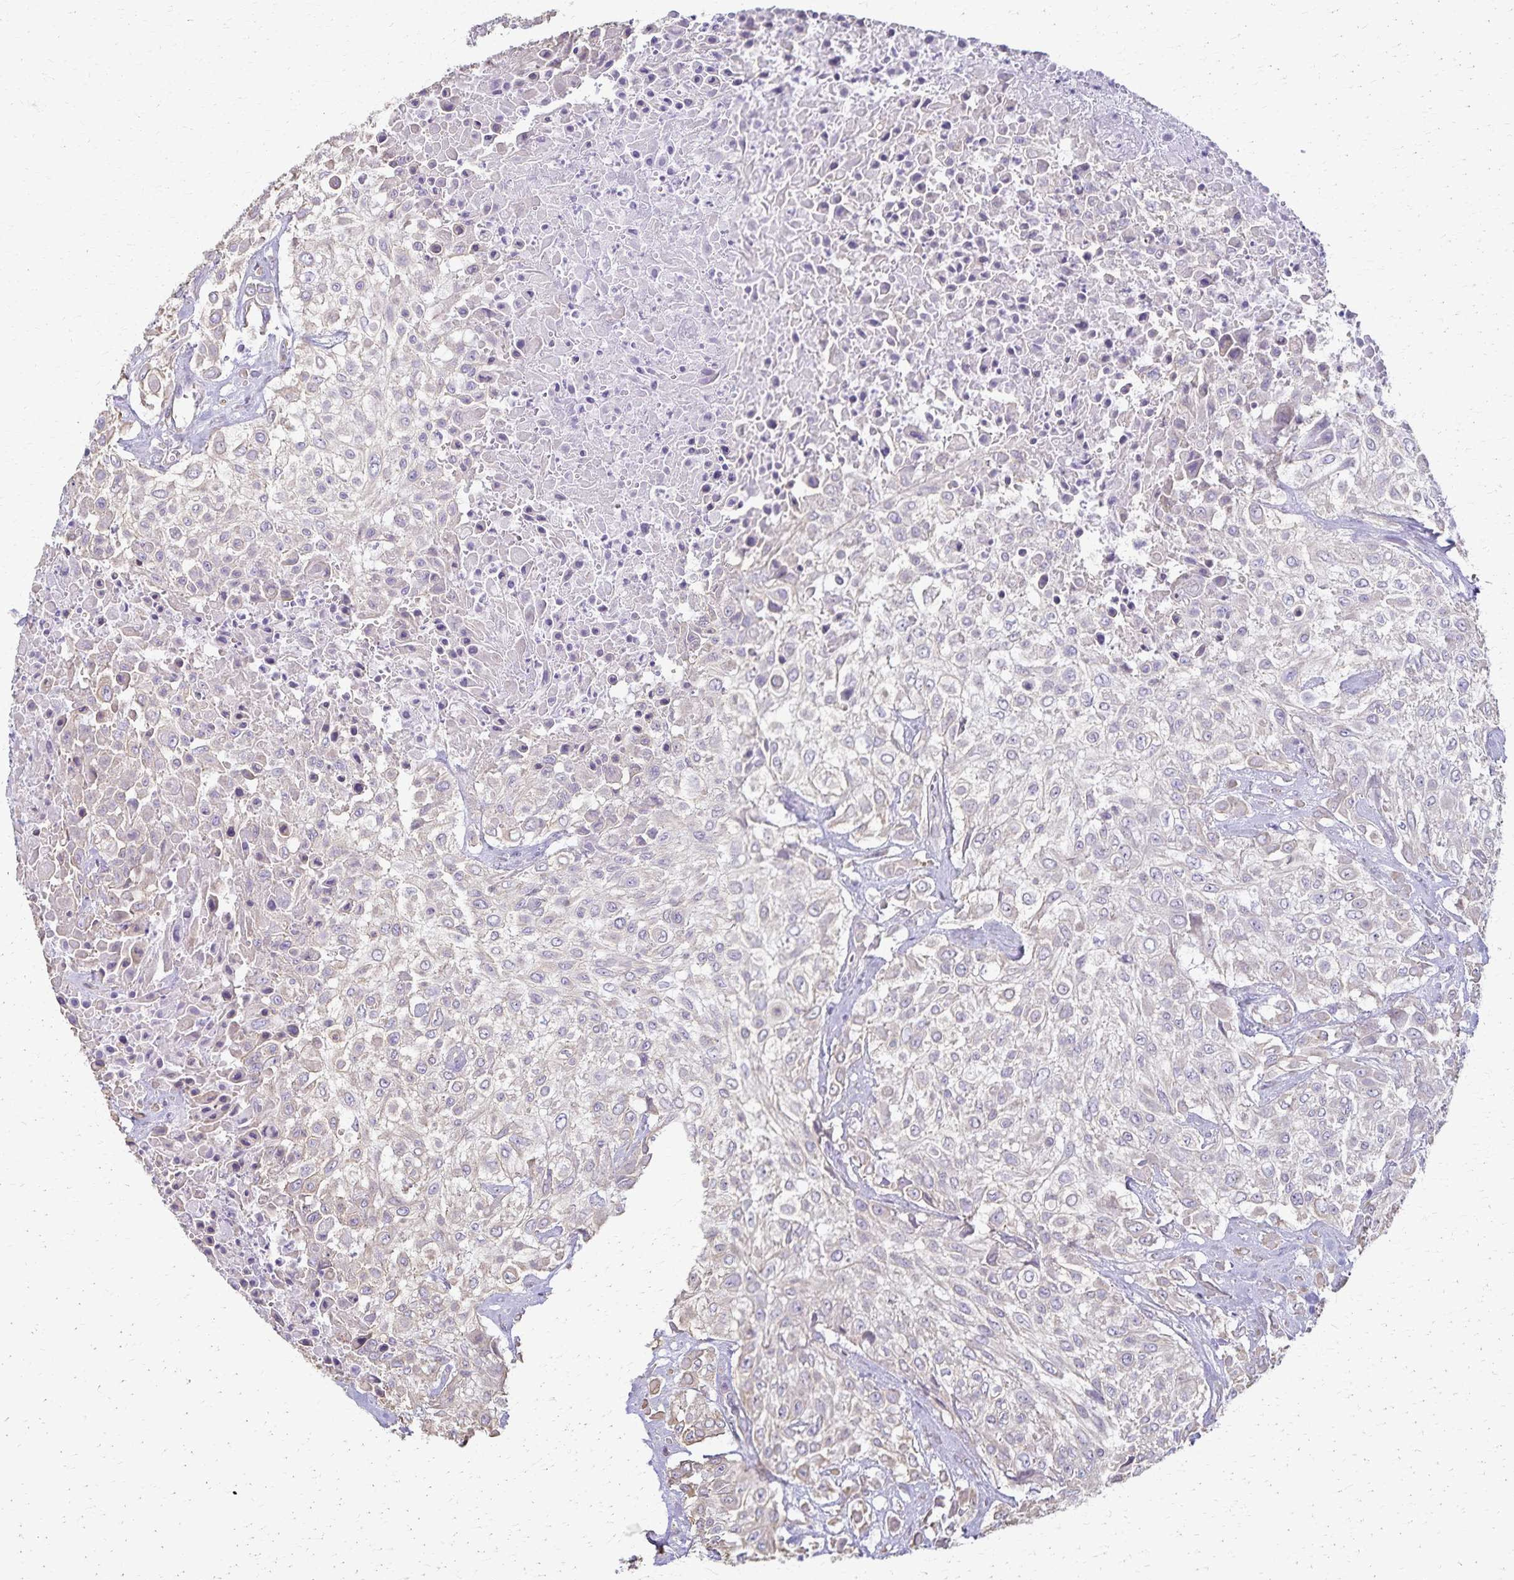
{"staining": {"intensity": "weak", "quantity": "<25%", "location": "cytoplasmic/membranous"}, "tissue": "urothelial cancer", "cell_type": "Tumor cells", "image_type": "cancer", "snomed": [{"axis": "morphology", "description": "Urothelial carcinoma, High grade"}, {"axis": "topography", "description": "Urinary bladder"}], "caption": "Immunohistochemical staining of high-grade urothelial carcinoma reveals no significant staining in tumor cells.", "gene": "KISS1", "patient": {"sex": "male", "age": 57}}